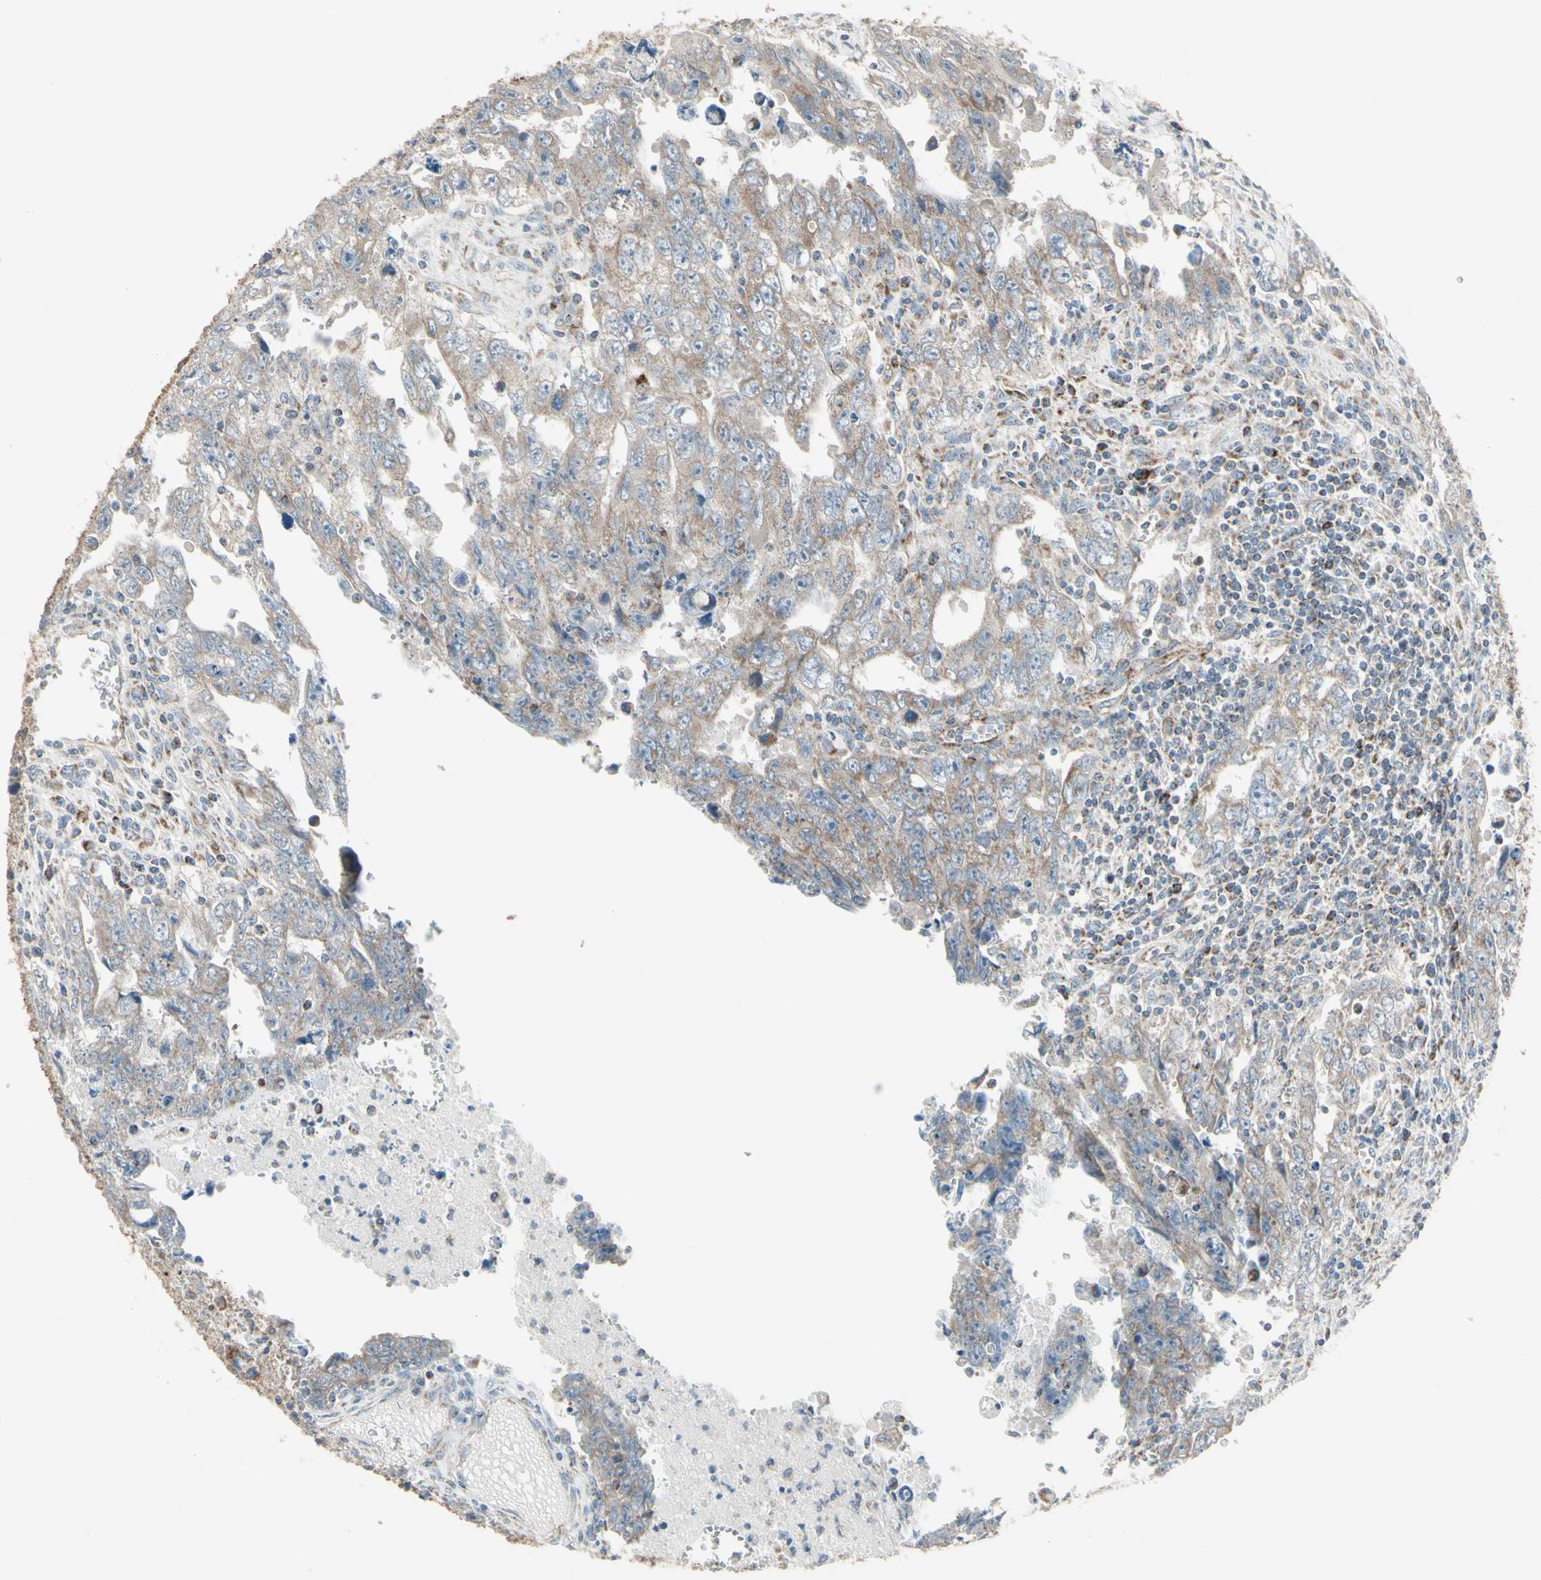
{"staining": {"intensity": "weak", "quantity": ">75%", "location": "cytoplasmic/membranous"}, "tissue": "testis cancer", "cell_type": "Tumor cells", "image_type": "cancer", "snomed": [{"axis": "morphology", "description": "Carcinoma, Embryonal, NOS"}, {"axis": "topography", "description": "Testis"}], "caption": "Immunohistochemistry (IHC) histopathology image of neoplastic tissue: testis cancer stained using IHC demonstrates low levels of weak protein expression localized specifically in the cytoplasmic/membranous of tumor cells, appearing as a cytoplasmic/membranous brown color.", "gene": "FAM171B", "patient": {"sex": "male", "age": 28}}